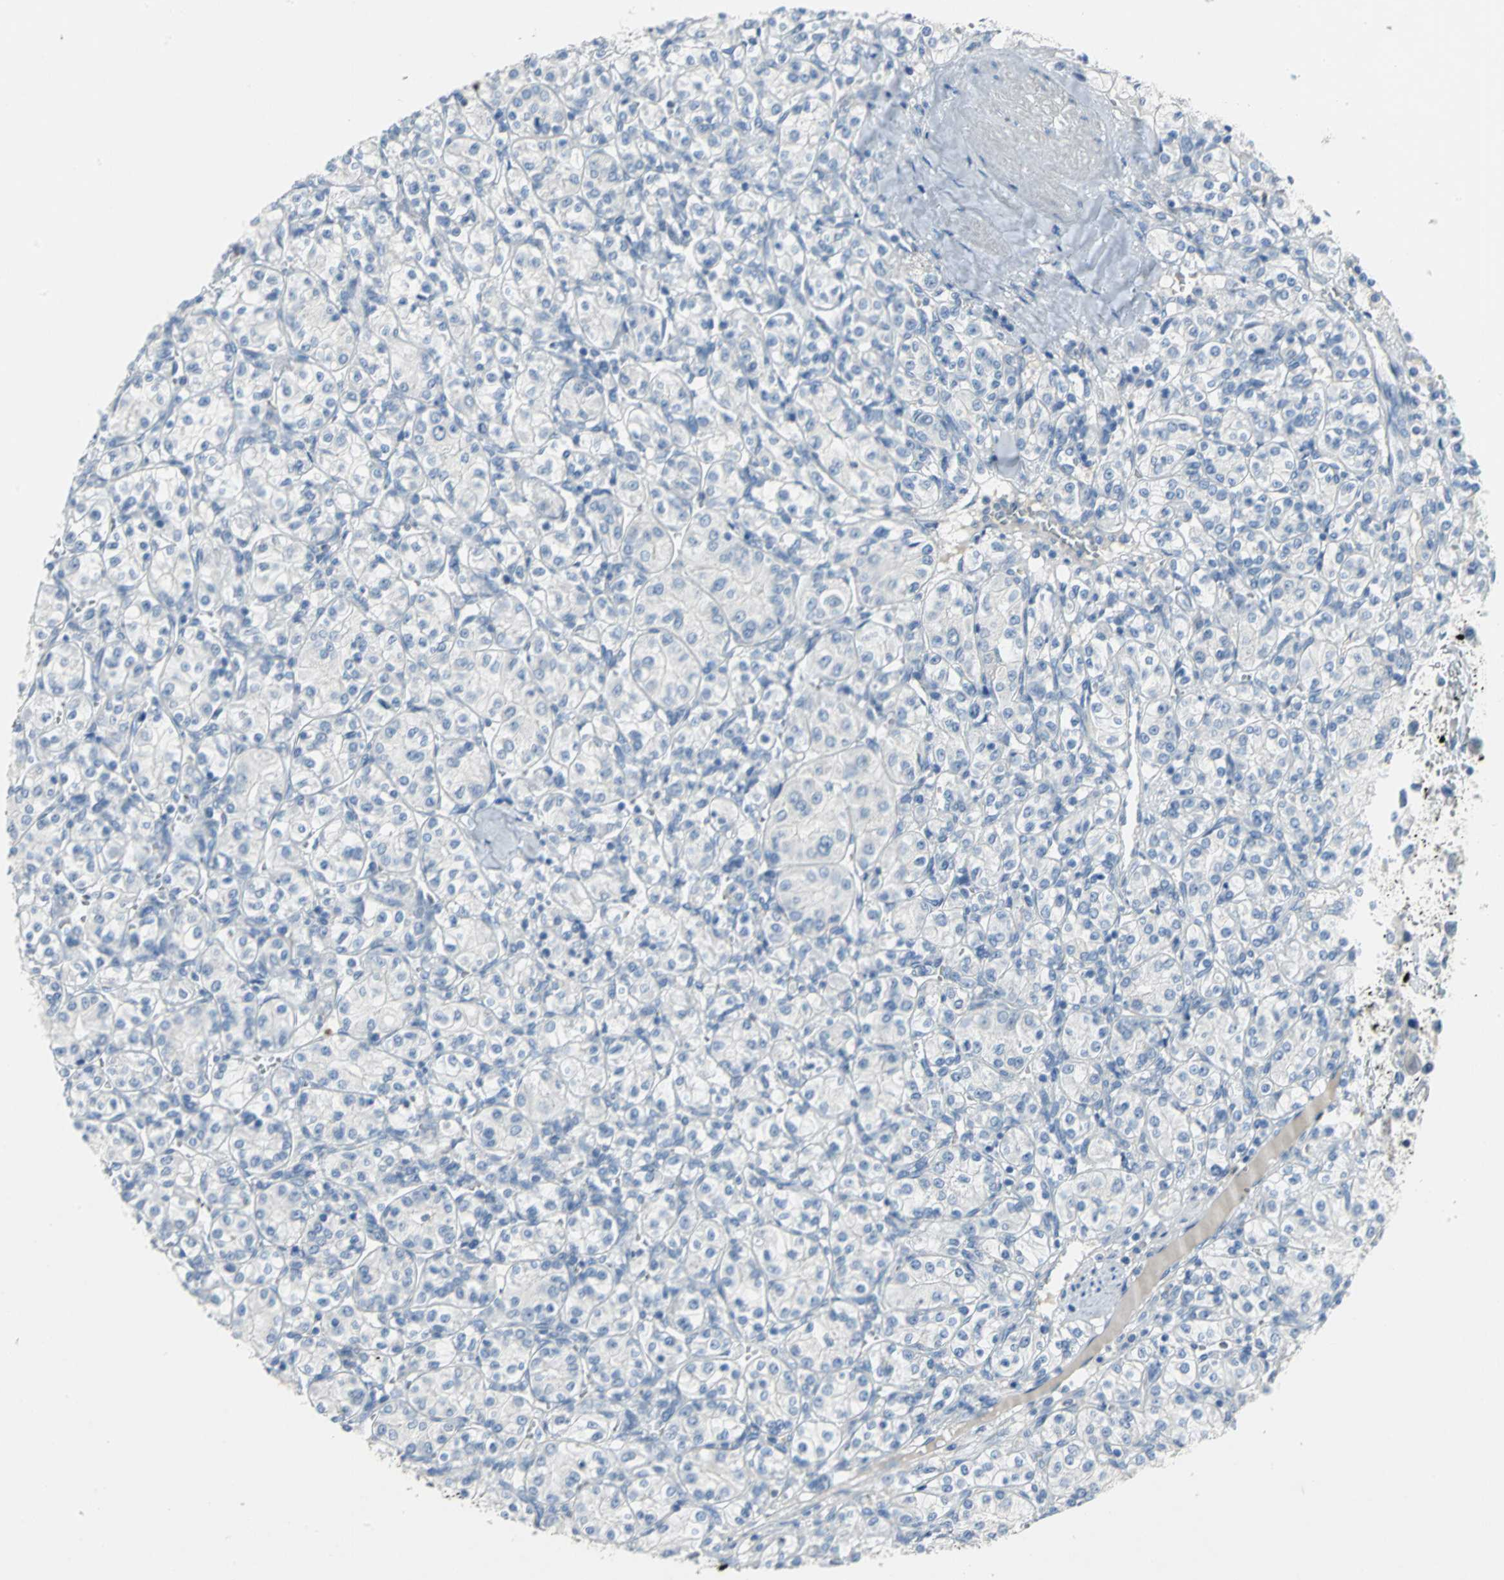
{"staining": {"intensity": "negative", "quantity": "none", "location": "none"}, "tissue": "renal cancer", "cell_type": "Tumor cells", "image_type": "cancer", "snomed": [{"axis": "morphology", "description": "Adenocarcinoma, NOS"}, {"axis": "topography", "description": "Kidney"}], "caption": "A micrograph of human renal cancer (adenocarcinoma) is negative for staining in tumor cells.", "gene": "PTGDS", "patient": {"sex": "male", "age": 77}}